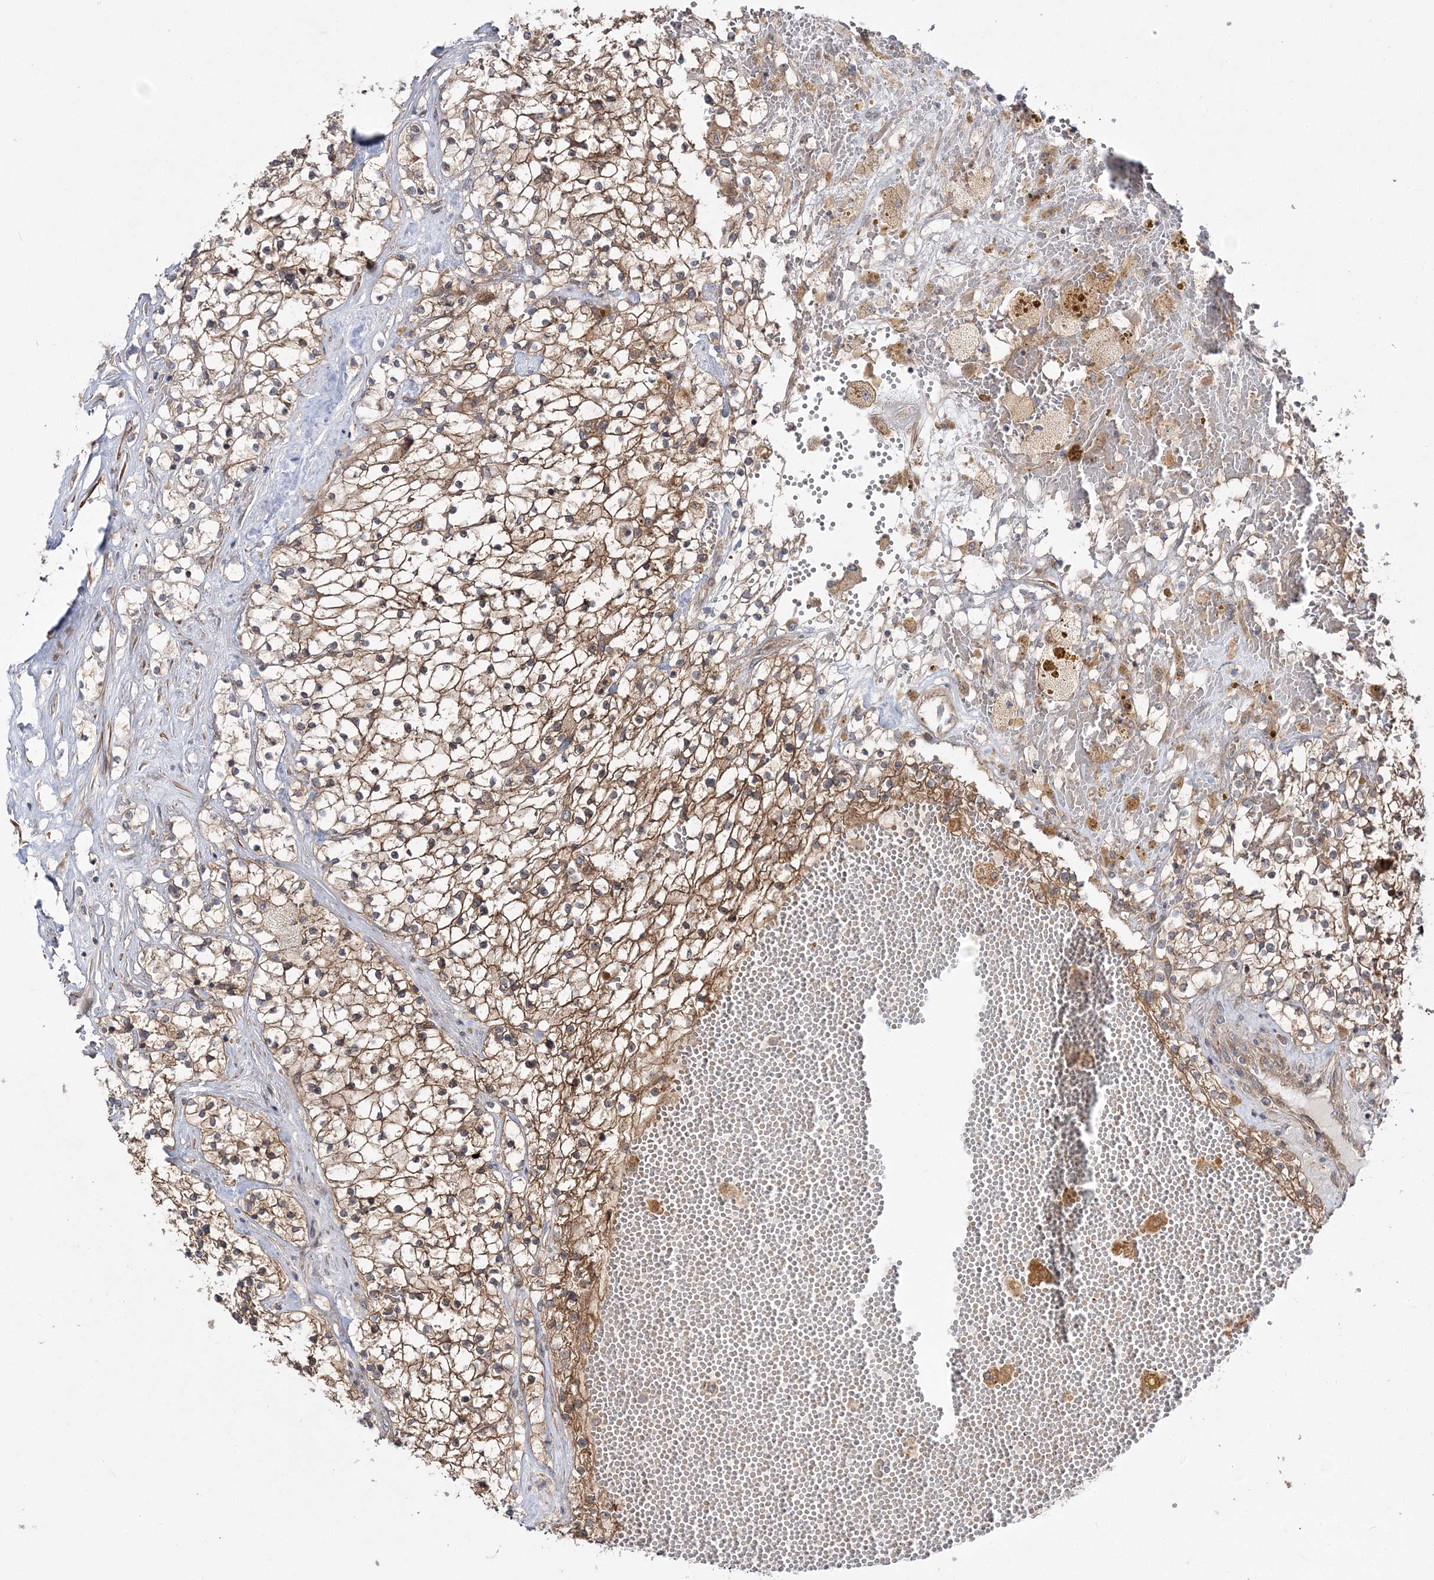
{"staining": {"intensity": "moderate", "quantity": "25%-75%", "location": "cytoplasmic/membranous"}, "tissue": "renal cancer", "cell_type": "Tumor cells", "image_type": "cancer", "snomed": [{"axis": "morphology", "description": "Normal tissue, NOS"}, {"axis": "morphology", "description": "Adenocarcinoma, NOS"}, {"axis": "topography", "description": "Kidney"}], "caption": "Immunohistochemistry (IHC) of renal adenocarcinoma displays medium levels of moderate cytoplasmic/membranous expression in about 25%-75% of tumor cells.", "gene": "MOCS2", "patient": {"sex": "male", "age": 68}}